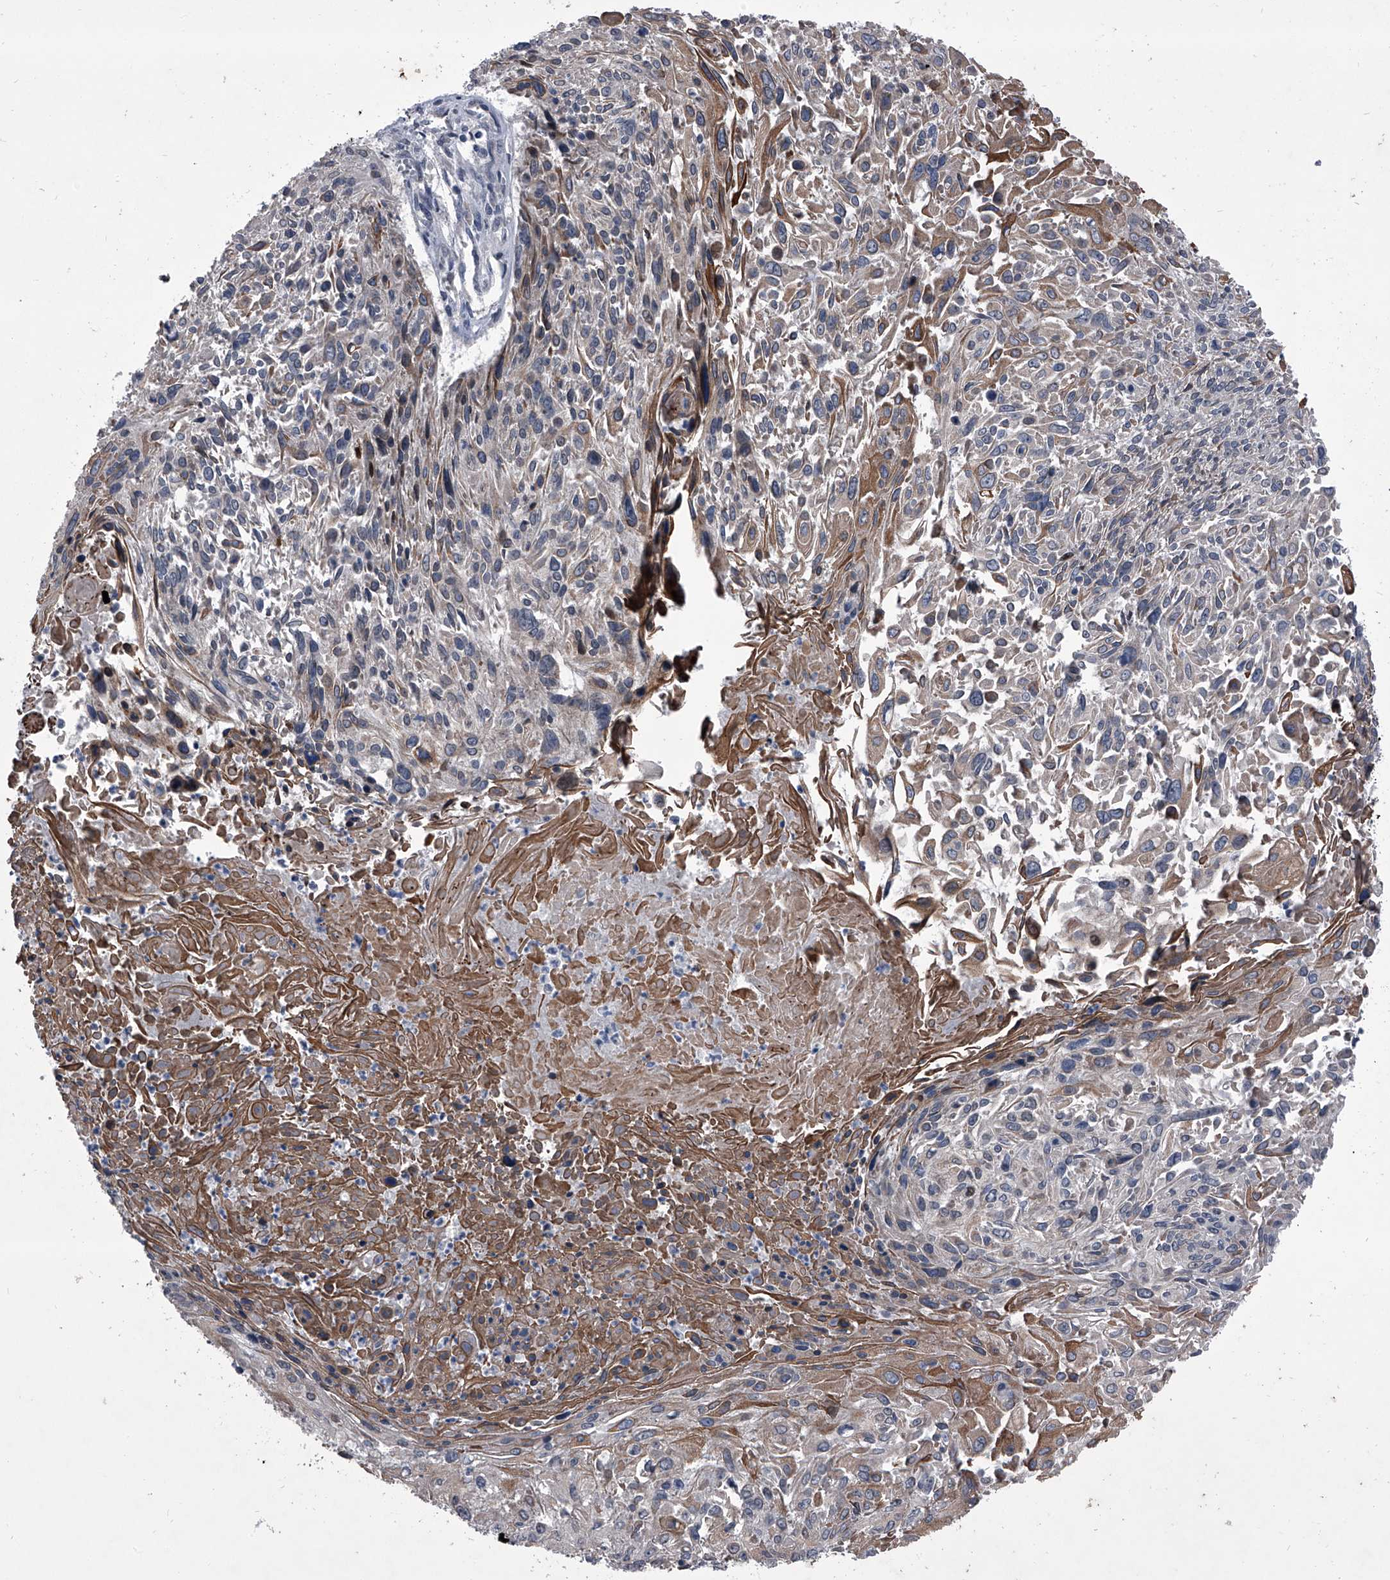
{"staining": {"intensity": "negative", "quantity": "none", "location": "none"}, "tissue": "cervical cancer", "cell_type": "Tumor cells", "image_type": "cancer", "snomed": [{"axis": "morphology", "description": "Squamous cell carcinoma, NOS"}, {"axis": "topography", "description": "Cervix"}], "caption": "An immunohistochemistry photomicrograph of cervical squamous cell carcinoma is shown. There is no staining in tumor cells of cervical squamous cell carcinoma. (Immunohistochemistry (ihc), brightfield microscopy, high magnification).", "gene": "ELK4", "patient": {"sex": "female", "age": 51}}